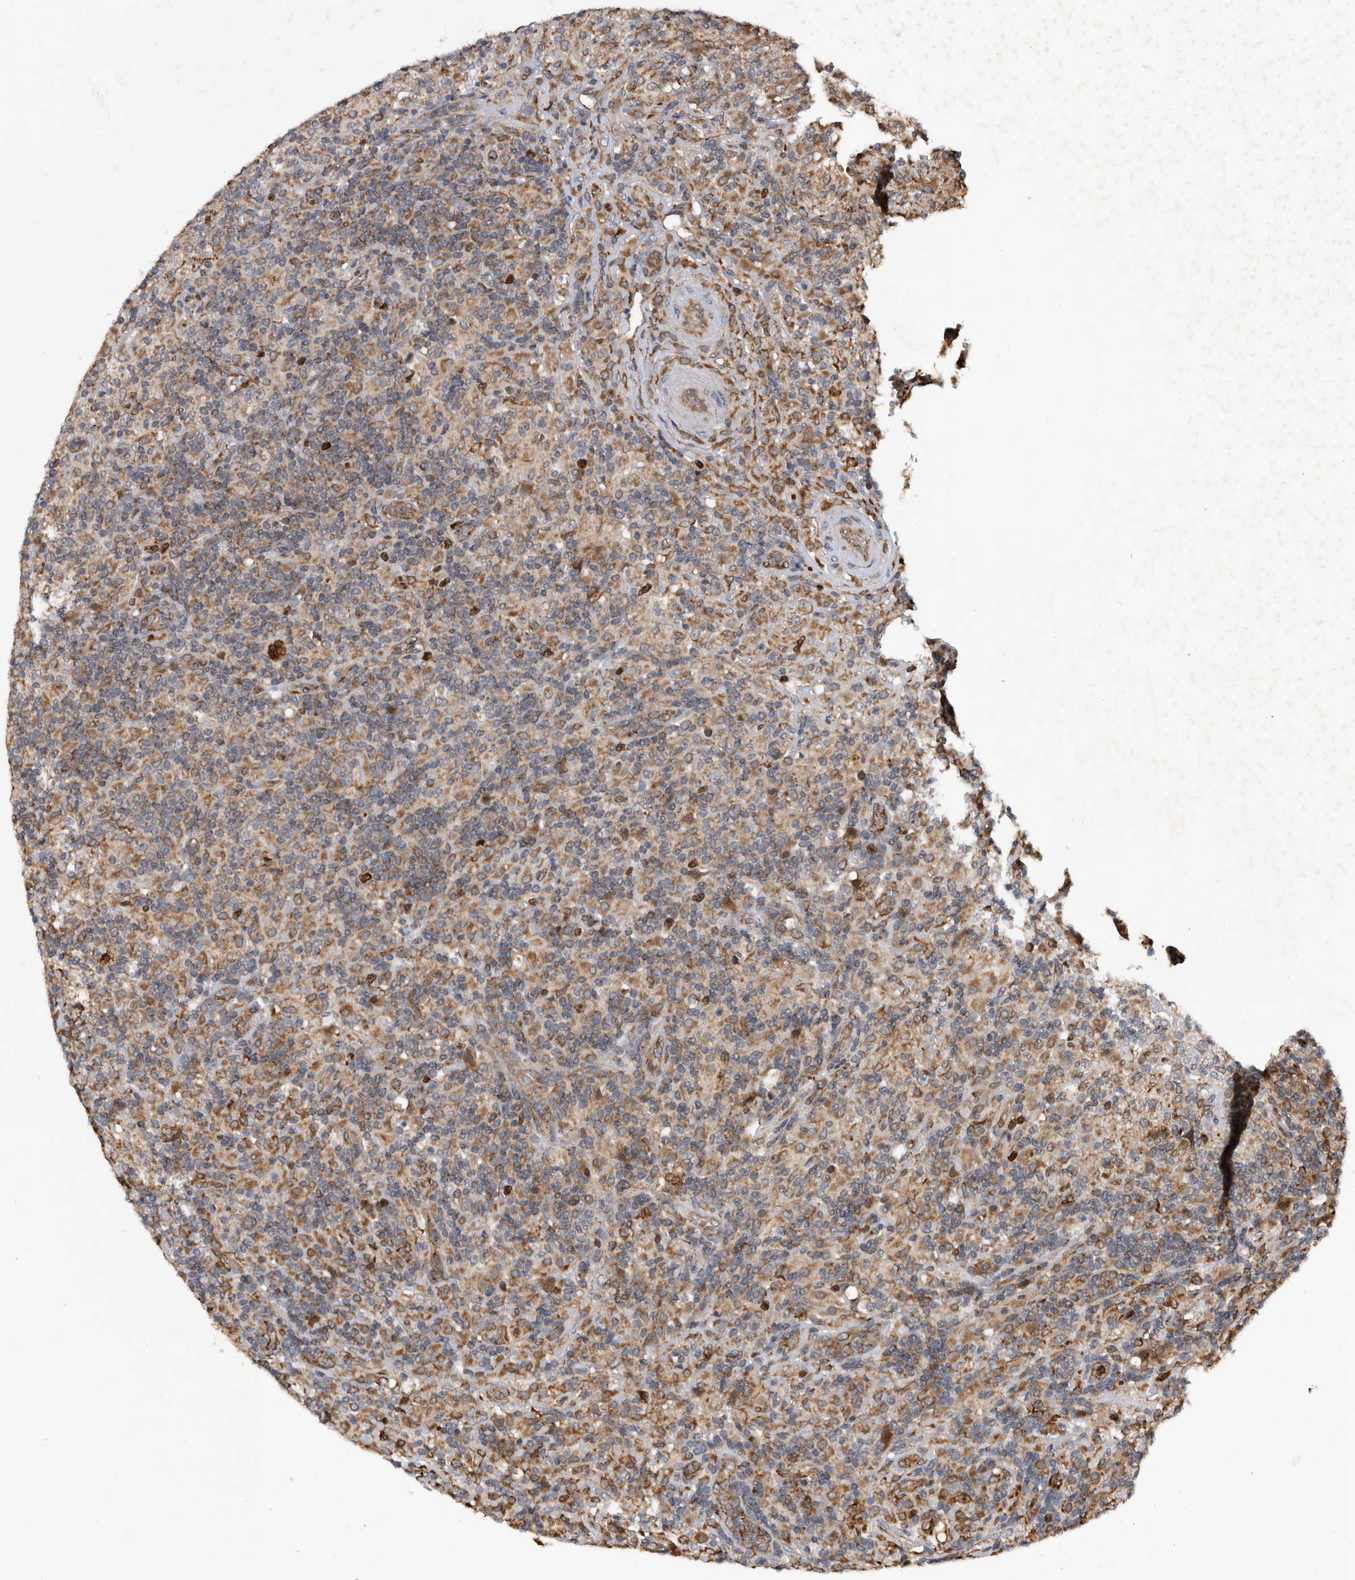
{"staining": {"intensity": "strong", "quantity": ">75%", "location": "cytoplasmic/membranous,nuclear"}, "tissue": "lymphoma", "cell_type": "Tumor cells", "image_type": "cancer", "snomed": [{"axis": "morphology", "description": "Hodgkin's disease, NOS"}, {"axis": "topography", "description": "Lymph node"}], "caption": "This is a photomicrograph of immunohistochemistry (IHC) staining of Hodgkin's disease, which shows strong staining in the cytoplasmic/membranous and nuclear of tumor cells.", "gene": "ATAD2", "patient": {"sex": "male", "age": 70}}